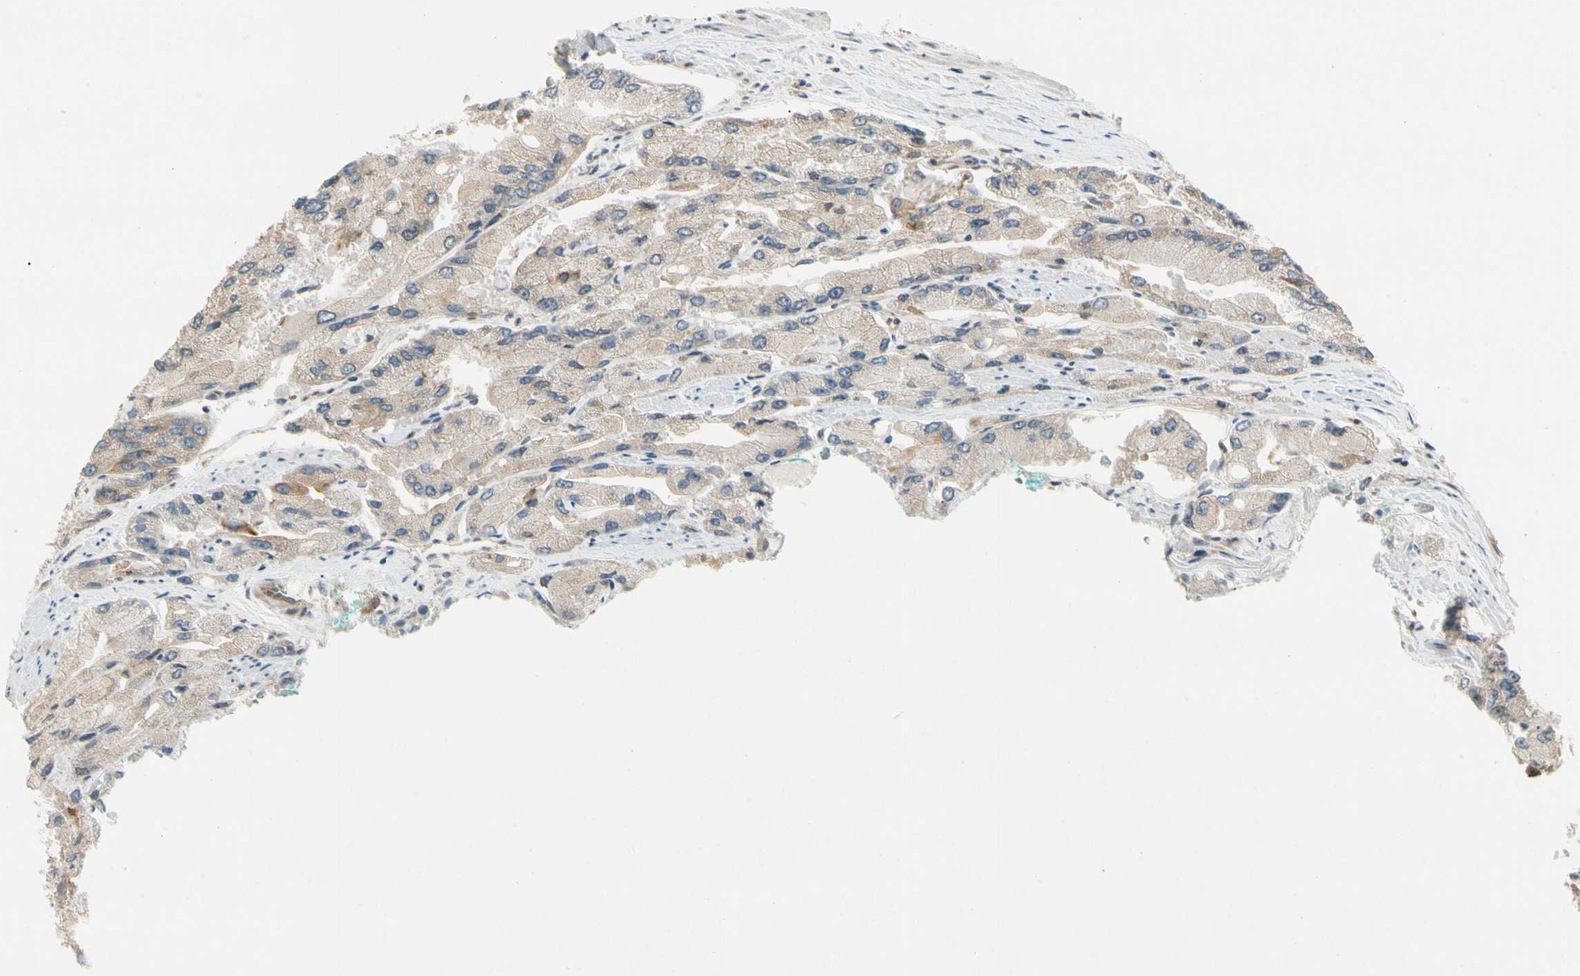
{"staining": {"intensity": "negative", "quantity": "none", "location": "none"}, "tissue": "prostate cancer", "cell_type": "Tumor cells", "image_type": "cancer", "snomed": [{"axis": "morphology", "description": "Adenocarcinoma, High grade"}, {"axis": "topography", "description": "Prostate"}], "caption": "Tumor cells show no significant protein expression in prostate cancer (adenocarcinoma (high-grade)).", "gene": "FNDC3B", "patient": {"sex": "male", "age": 58}}